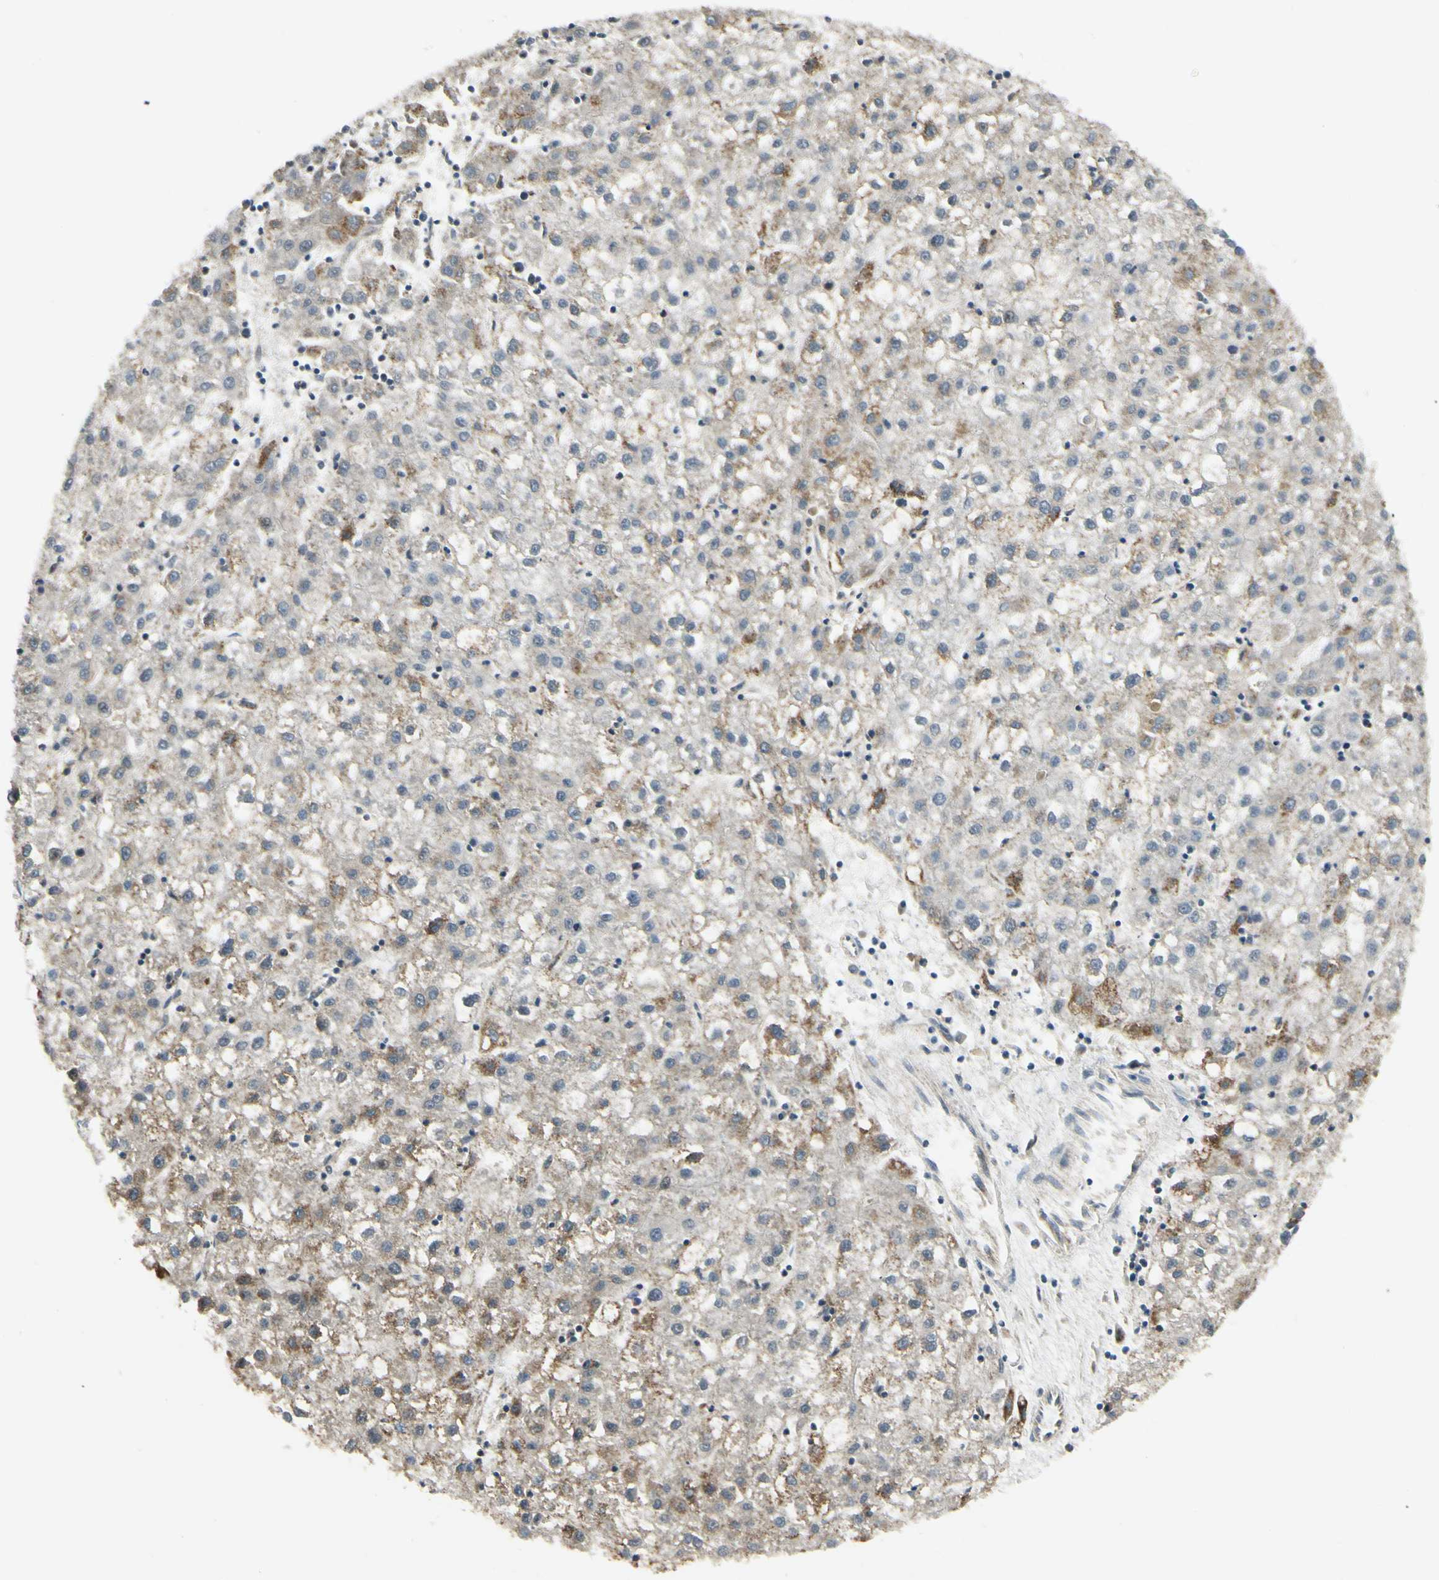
{"staining": {"intensity": "moderate", "quantity": "25%-75%", "location": "cytoplasmic/membranous"}, "tissue": "liver cancer", "cell_type": "Tumor cells", "image_type": "cancer", "snomed": [{"axis": "morphology", "description": "Carcinoma, Hepatocellular, NOS"}, {"axis": "topography", "description": "Liver"}], "caption": "Moderate cytoplasmic/membranous protein positivity is seen in about 25%-75% of tumor cells in liver cancer.", "gene": "ANKS6", "patient": {"sex": "male", "age": 72}}